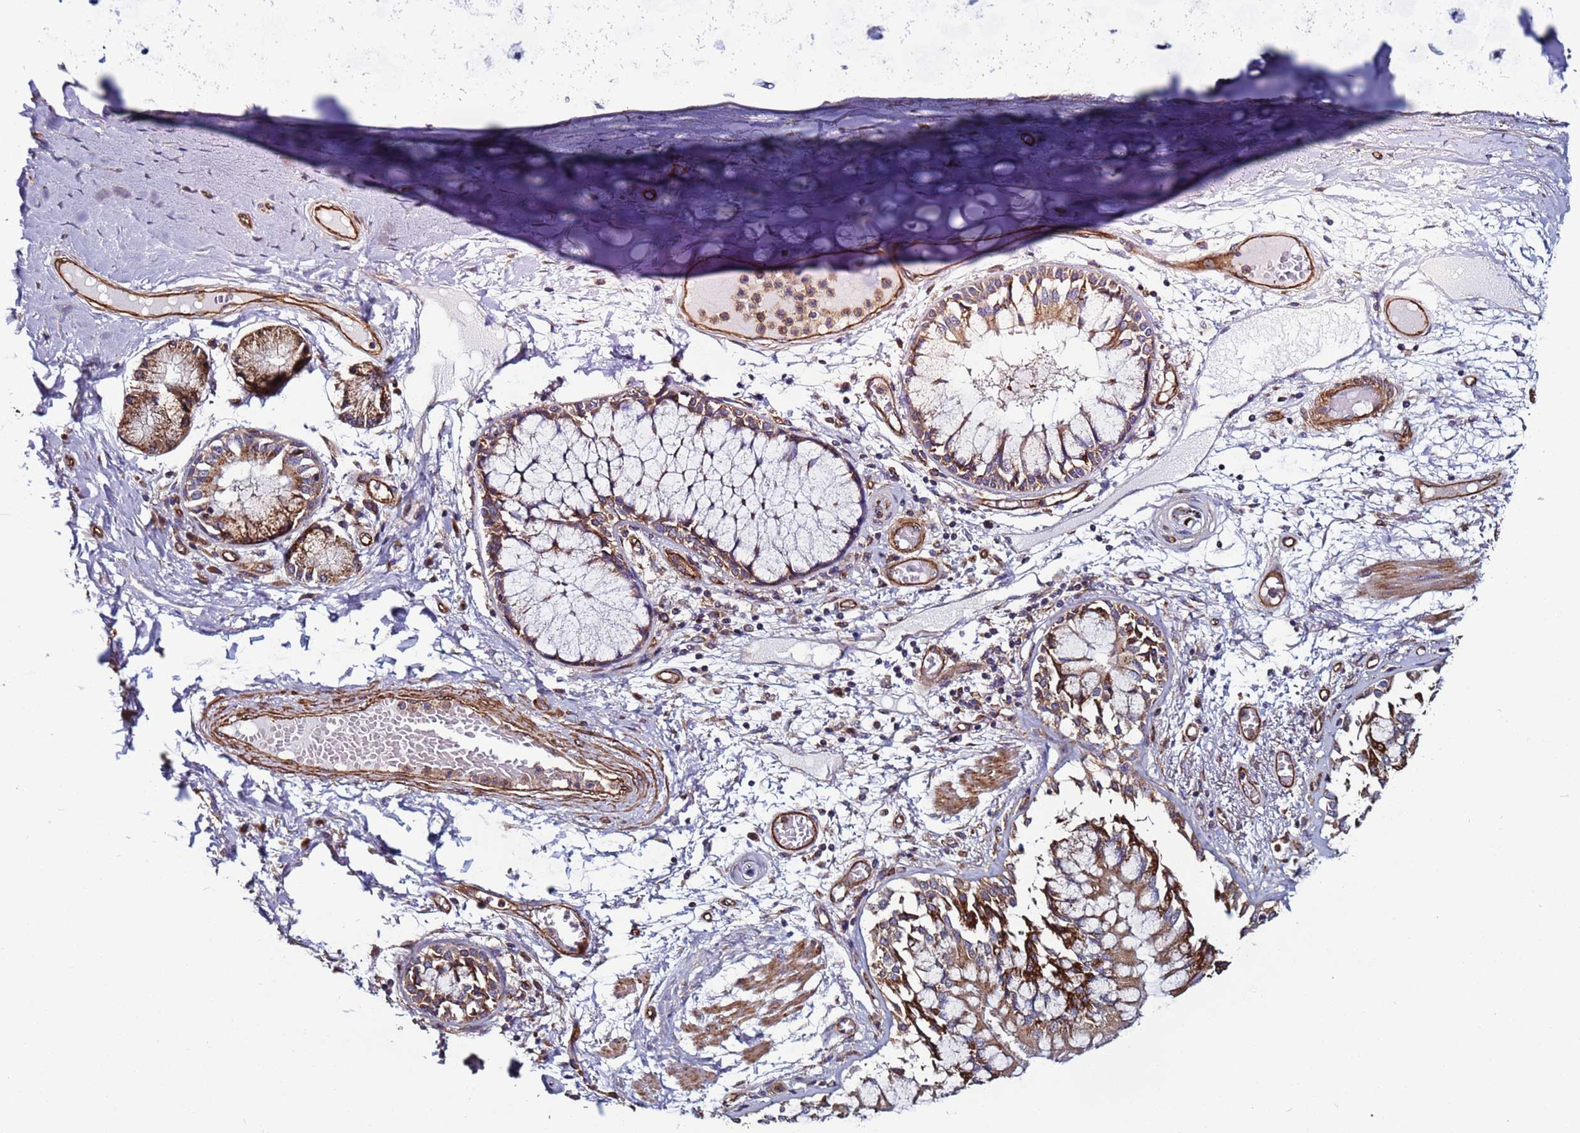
{"staining": {"intensity": "moderate", "quantity": "25%-75%", "location": "cytoplasmic/membranous"}, "tissue": "adipose tissue", "cell_type": "Adipocytes", "image_type": "normal", "snomed": [{"axis": "morphology", "description": "Normal tissue, NOS"}, {"axis": "topography", "description": "Cartilage tissue"}, {"axis": "topography", "description": "Bronchus"}, {"axis": "topography", "description": "Lung"}, {"axis": "topography", "description": "Peripheral nerve tissue"}], "caption": "Brown immunohistochemical staining in benign human adipose tissue shows moderate cytoplasmic/membranous staining in about 25%-75% of adipocytes.", "gene": "ZBTB39", "patient": {"sex": "female", "age": 49}}